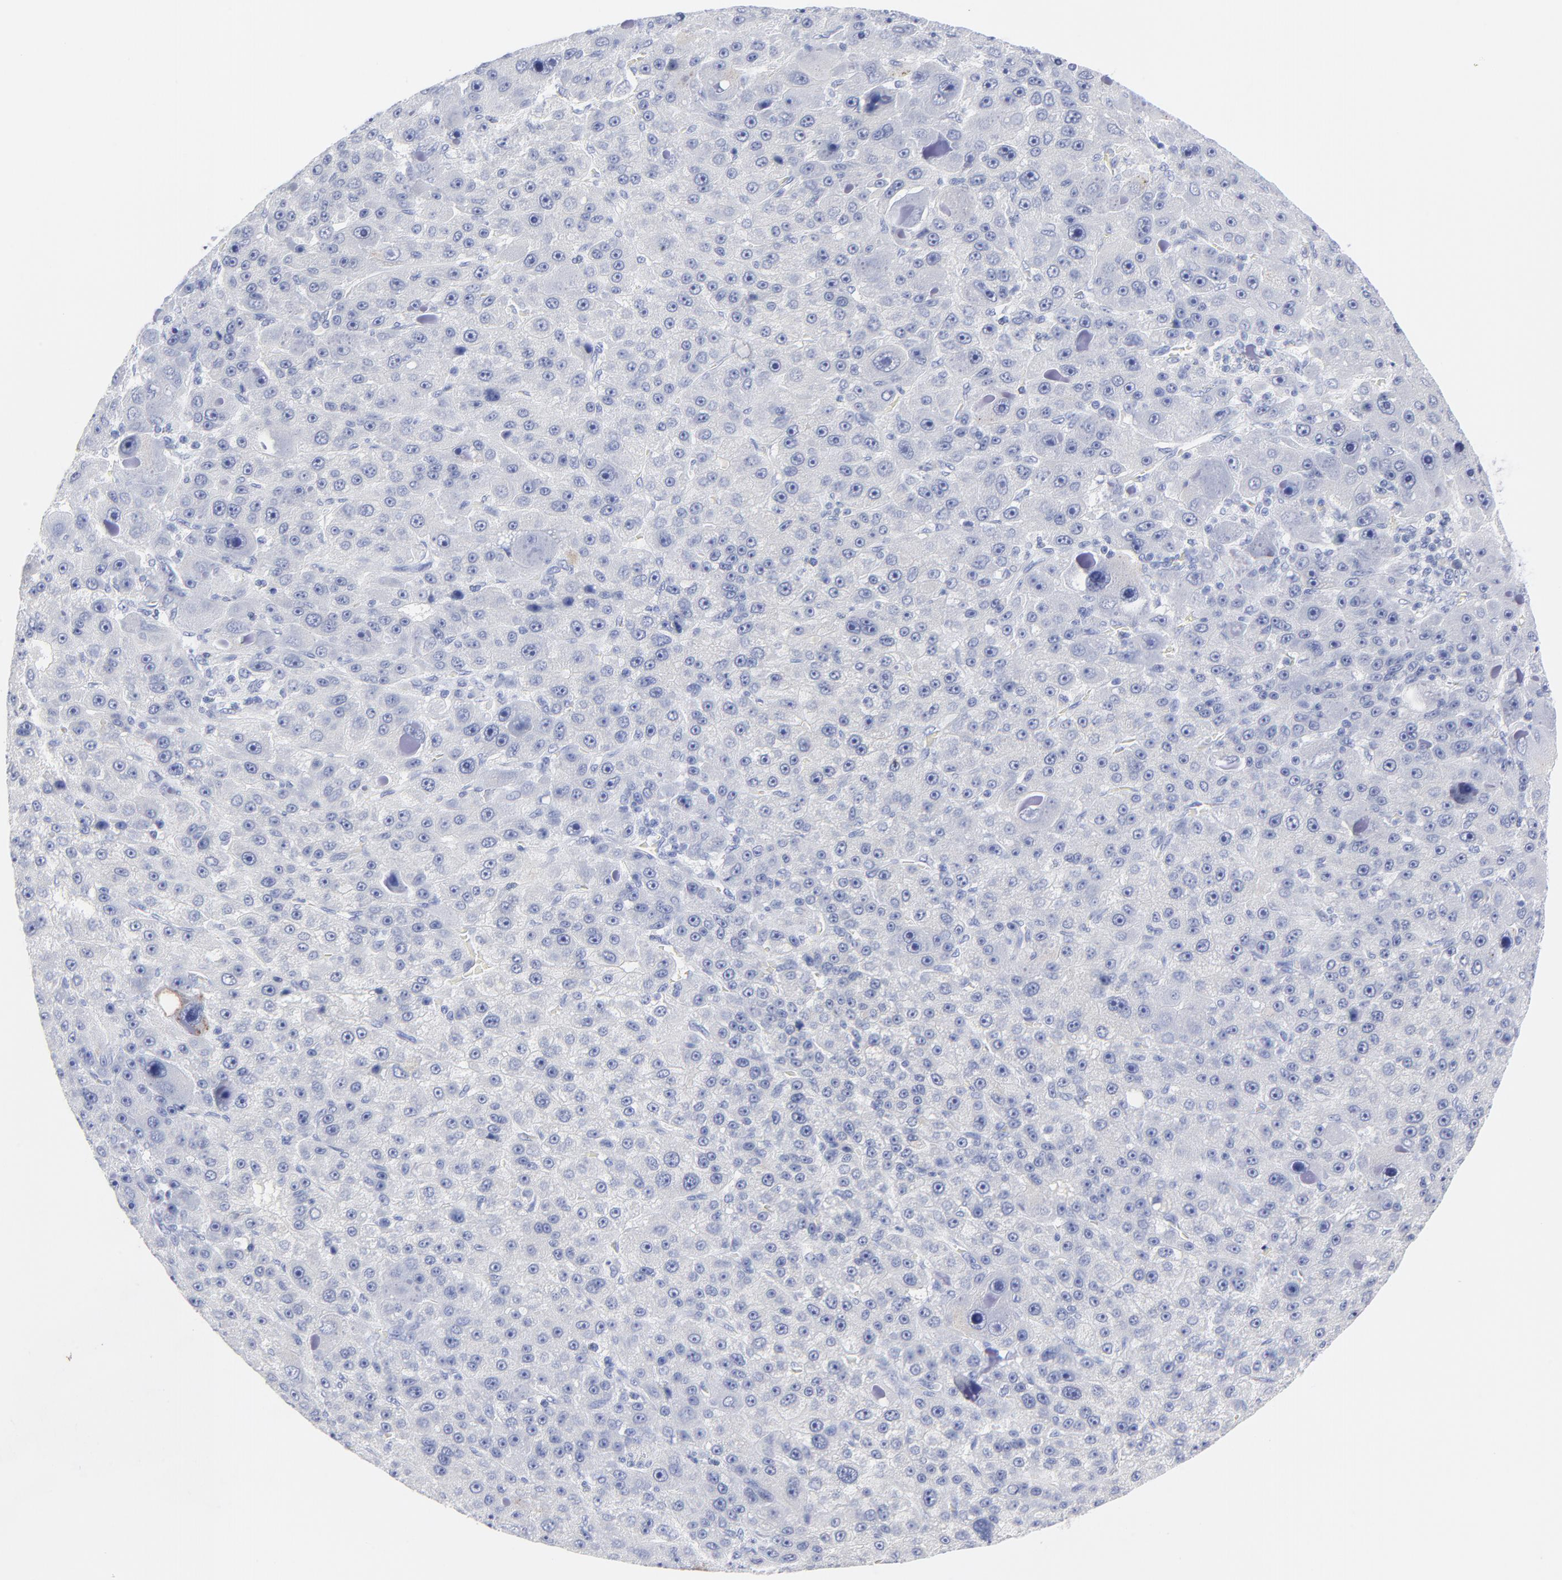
{"staining": {"intensity": "negative", "quantity": "none", "location": "none"}, "tissue": "liver cancer", "cell_type": "Tumor cells", "image_type": "cancer", "snomed": [{"axis": "morphology", "description": "Carcinoma, Hepatocellular, NOS"}, {"axis": "topography", "description": "Liver"}], "caption": "The photomicrograph demonstrates no staining of tumor cells in liver hepatocellular carcinoma.", "gene": "CNTN3", "patient": {"sex": "male", "age": 76}}